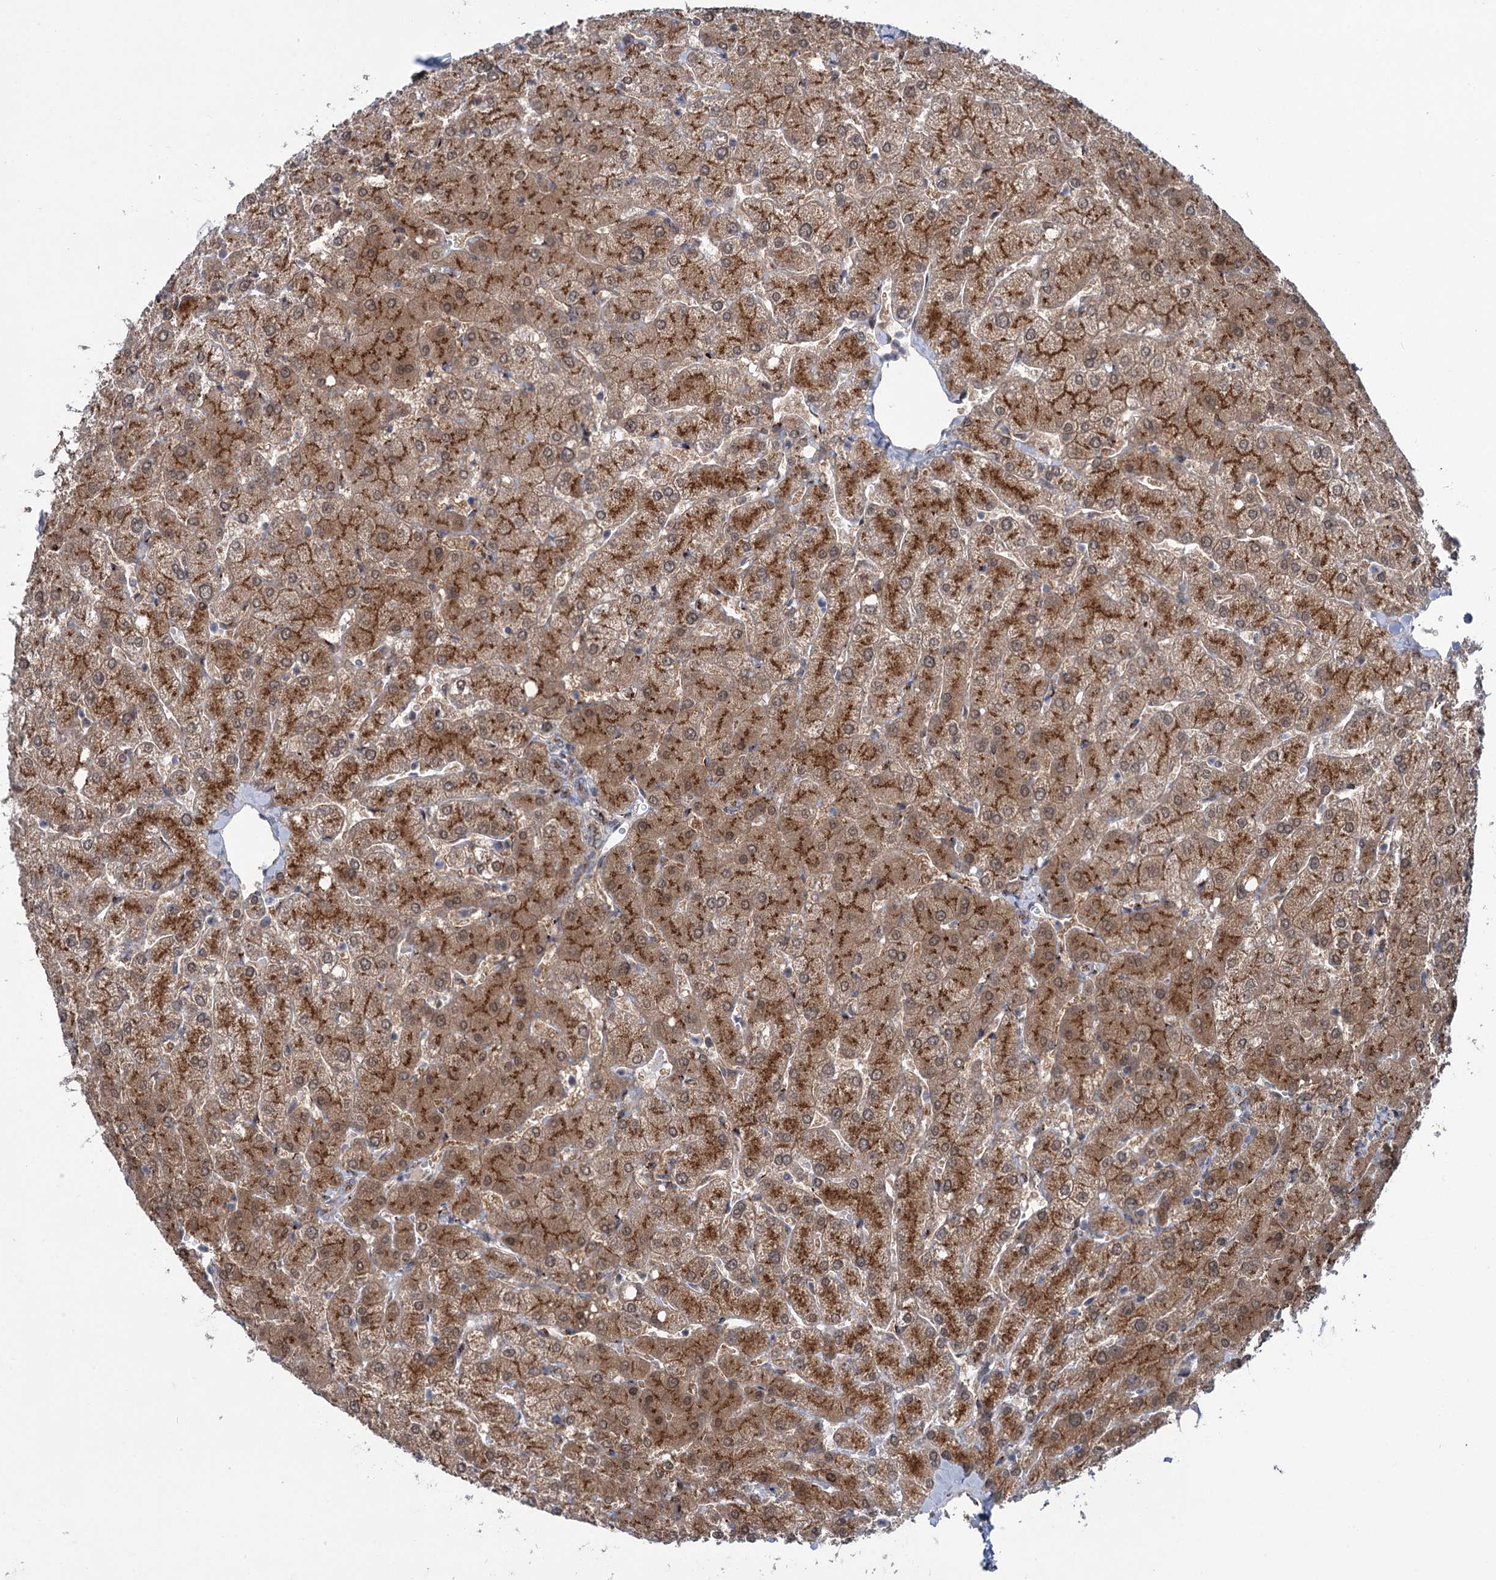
{"staining": {"intensity": "moderate", "quantity": ">75%", "location": "cytoplasmic/membranous"}, "tissue": "liver", "cell_type": "Cholangiocytes", "image_type": "normal", "snomed": [{"axis": "morphology", "description": "Normal tissue, NOS"}, {"axis": "topography", "description": "Liver"}], "caption": "DAB immunohistochemical staining of benign human liver reveals moderate cytoplasmic/membranous protein staining in about >75% of cholangiocytes.", "gene": "ELP4", "patient": {"sex": "female", "age": 54}}